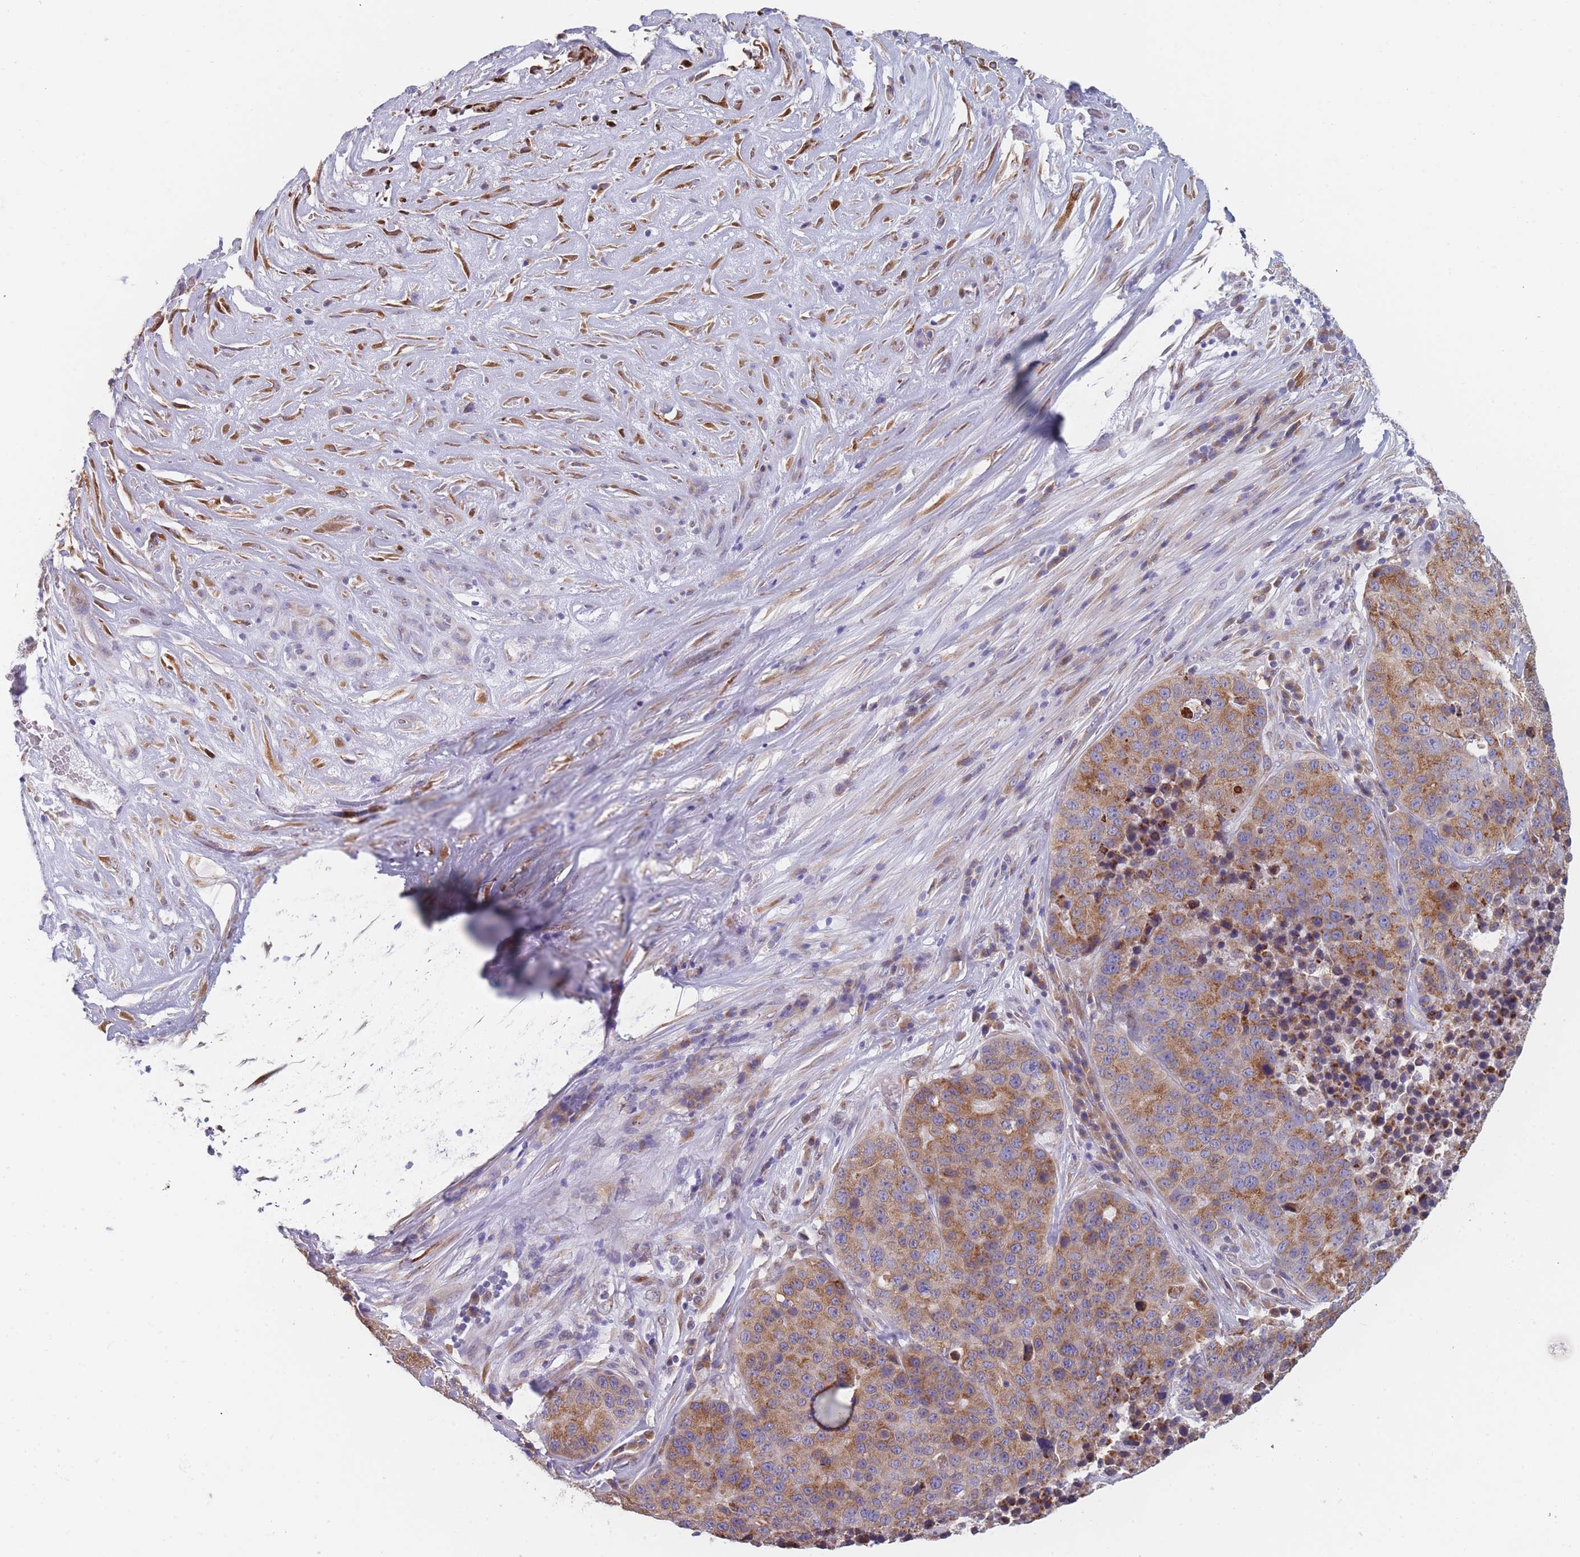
{"staining": {"intensity": "moderate", "quantity": ">75%", "location": "cytoplasmic/membranous"}, "tissue": "stomach cancer", "cell_type": "Tumor cells", "image_type": "cancer", "snomed": [{"axis": "morphology", "description": "Adenocarcinoma, NOS"}, {"axis": "topography", "description": "Stomach"}], "caption": "Brown immunohistochemical staining in human stomach cancer (adenocarcinoma) demonstrates moderate cytoplasmic/membranous expression in about >75% of tumor cells.", "gene": "TMED10", "patient": {"sex": "male", "age": 71}}